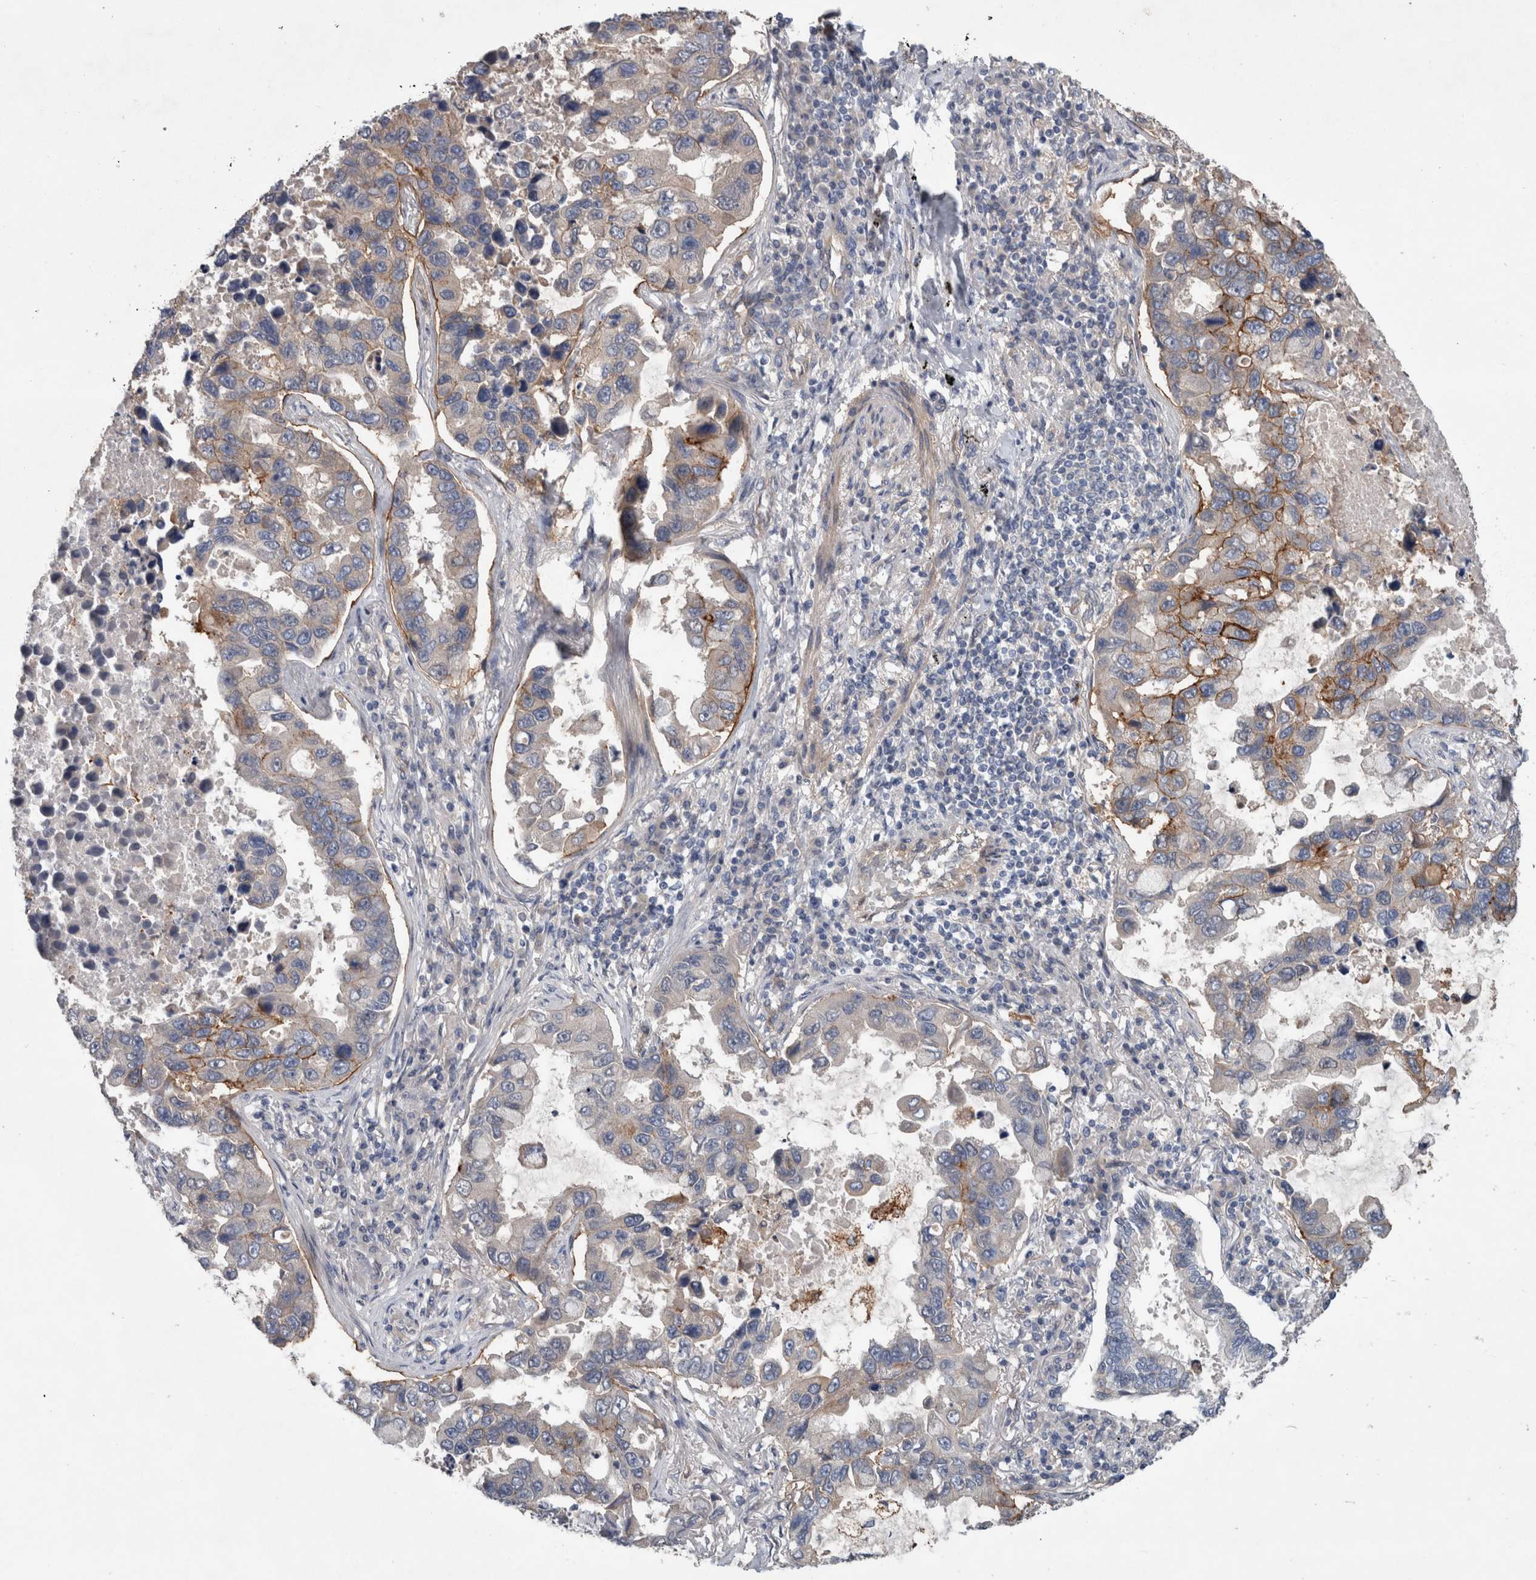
{"staining": {"intensity": "moderate", "quantity": "<25%", "location": "cytoplasmic/membranous"}, "tissue": "lung cancer", "cell_type": "Tumor cells", "image_type": "cancer", "snomed": [{"axis": "morphology", "description": "Adenocarcinoma, NOS"}, {"axis": "topography", "description": "Lung"}], "caption": "Immunohistochemical staining of lung cancer shows low levels of moderate cytoplasmic/membranous protein staining in approximately <25% of tumor cells.", "gene": "BCAM", "patient": {"sex": "male", "age": 64}}